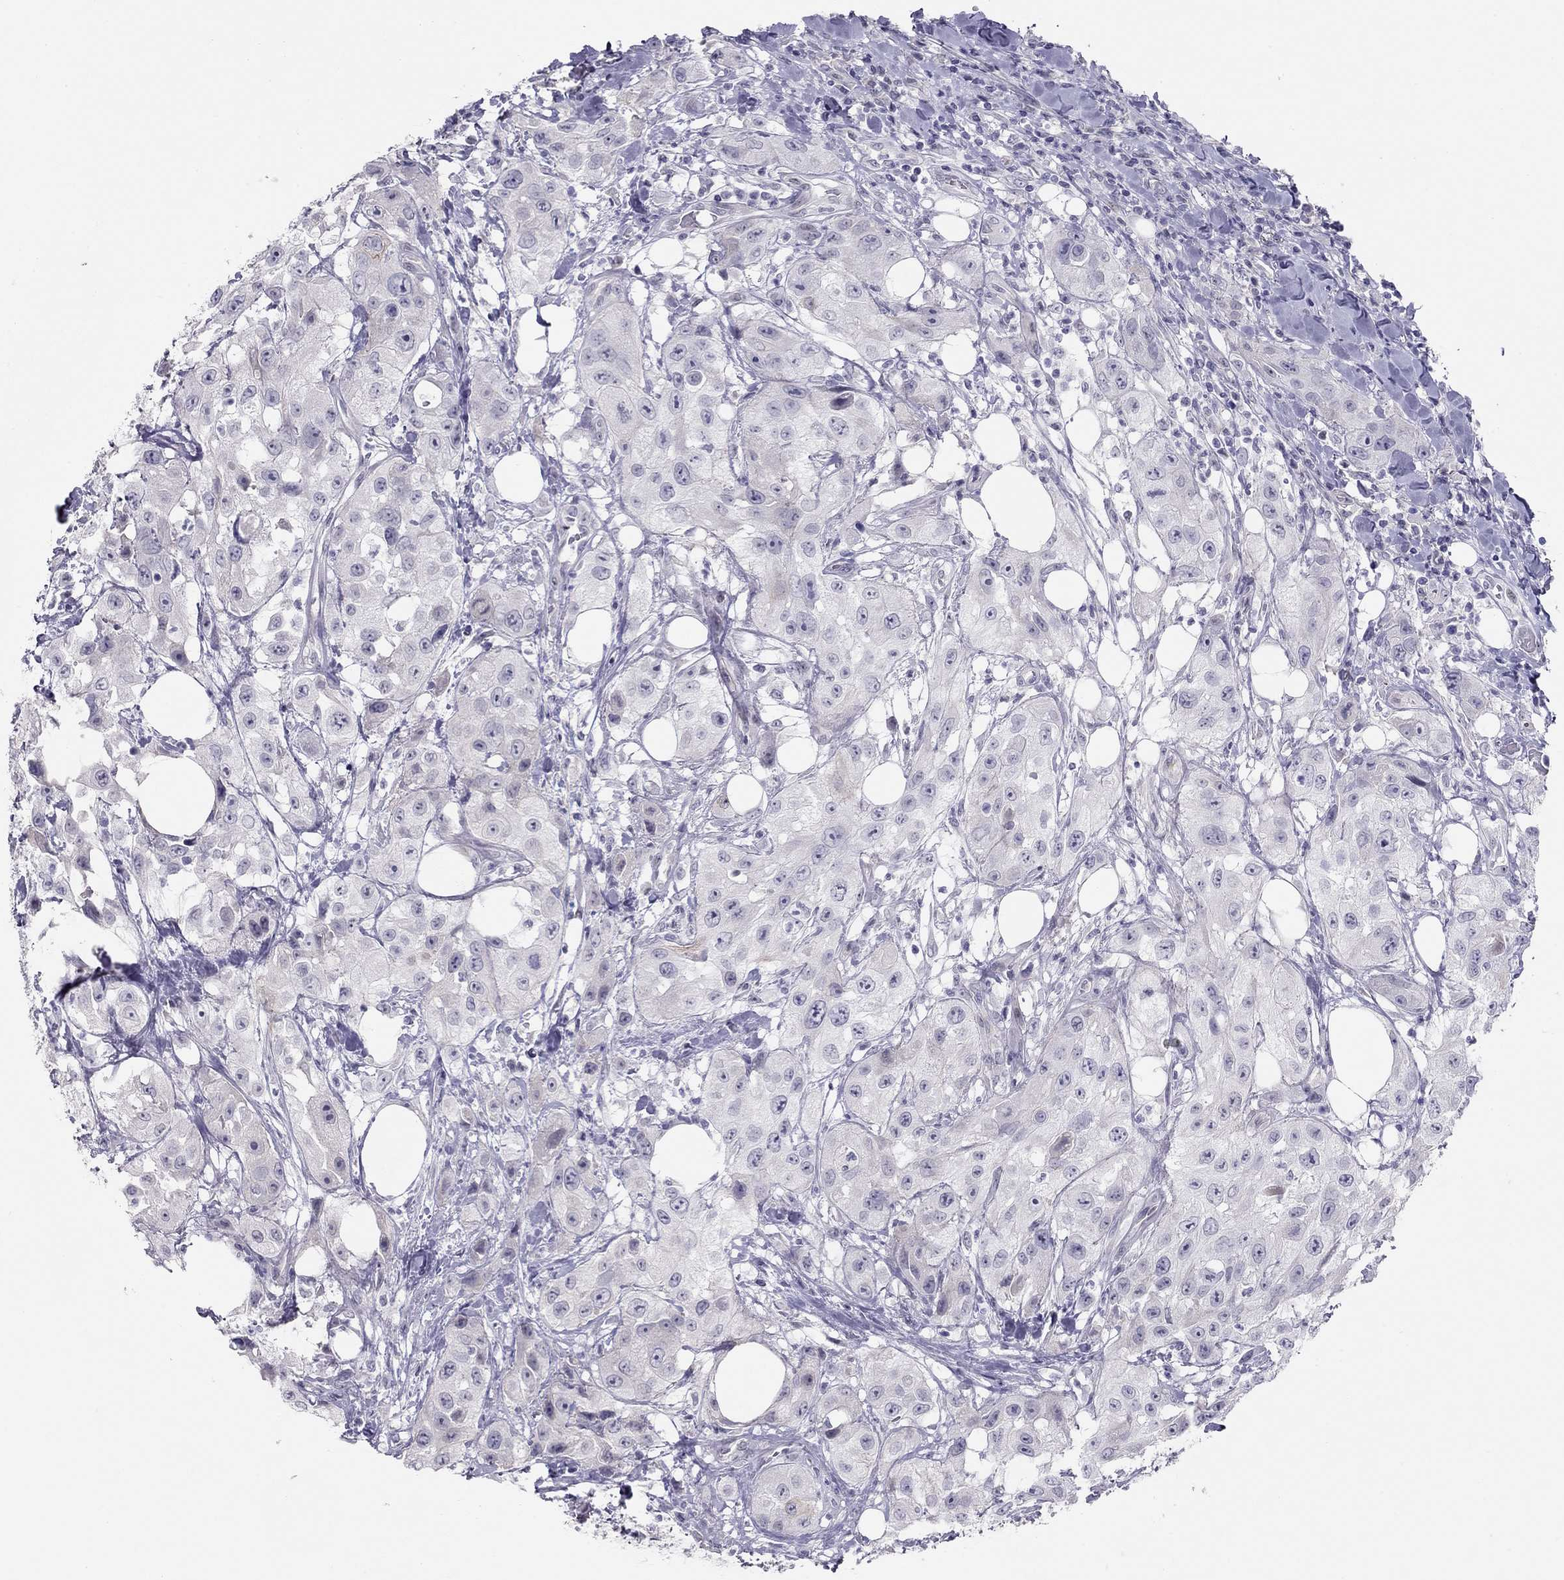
{"staining": {"intensity": "negative", "quantity": "none", "location": "none"}, "tissue": "urothelial cancer", "cell_type": "Tumor cells", "image_type": "cancer", "snomed": [{"axis": "morphology", "description": "Urothelial carcinoma, High grade"}, {"axis": "topography", "description": "Urinary bladder"}], "caption": "This is an immunohistochemistry (IHC) image of urothelial cancer. There is no expression in tumor cells.", "gene": "KCNV2", "patient": {"sex": "male", "age": 79}}